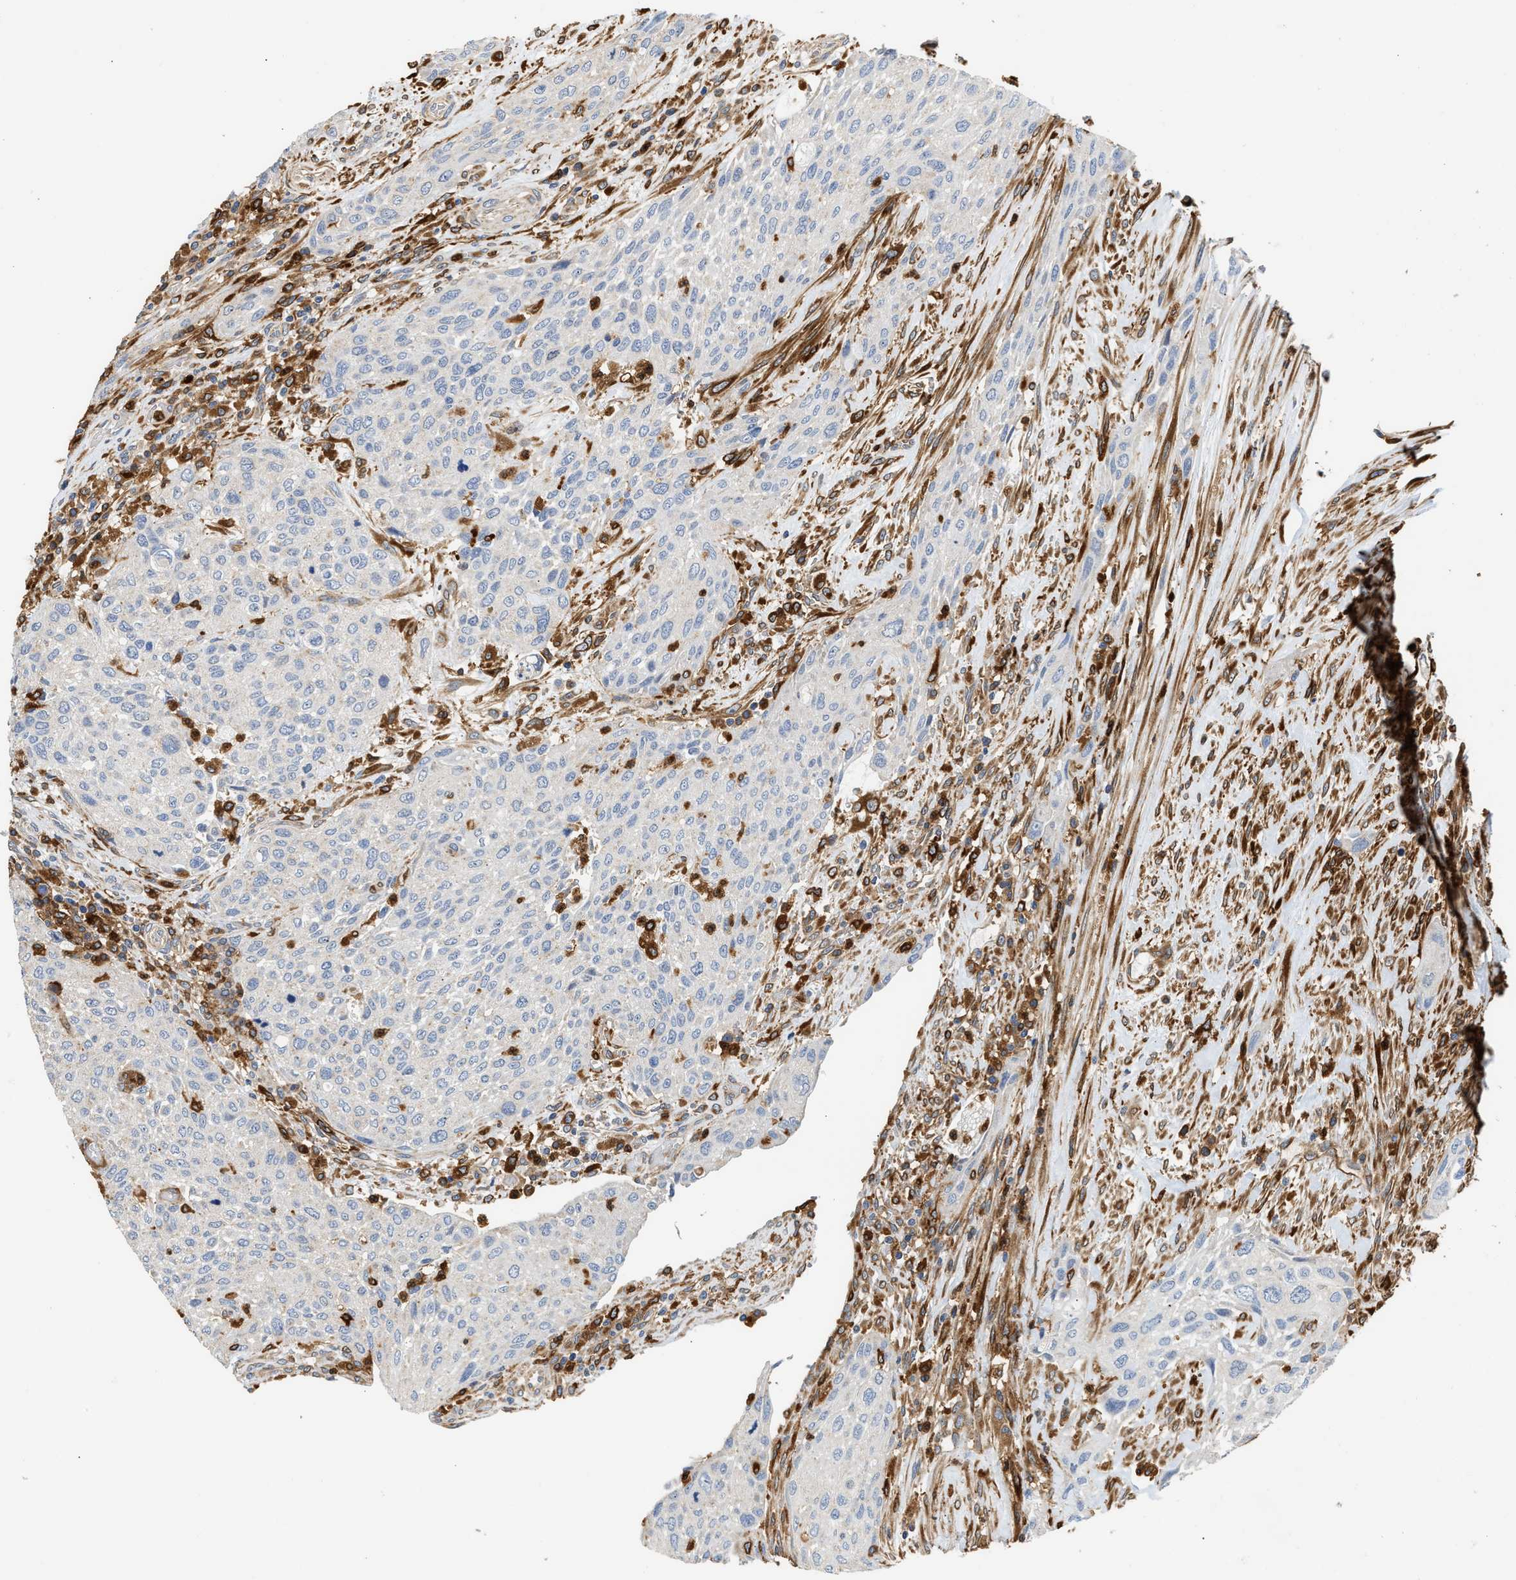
{"staining": {"intensity": "negative", "quantity": "none", "location": "none"}, "tissue": "urothelial cancer", "cell_type": "Tumor cells", "image_type": "cancer", "snomed": [{"axis": "morphology", "description": "Urothelial carcinoma, Low grade"}, {"axis": "morphology", "description": "Urothelial carcinoma, High grade"}, {"axis": "topography", "description": "Urinary bladder"}], "caption": "Immunohistochemical staining of urothelial carcinoma (low-grade) exhibits no significant expression in tumor cells. (Stains: DAB (3,3'-diaminobenzidine) IHC with hematoxylin counter stain, Microscopy: brightfield microscopy at high magnification).", "gene": "RAB31", "patient": {"sex": "male", "age": 35}}